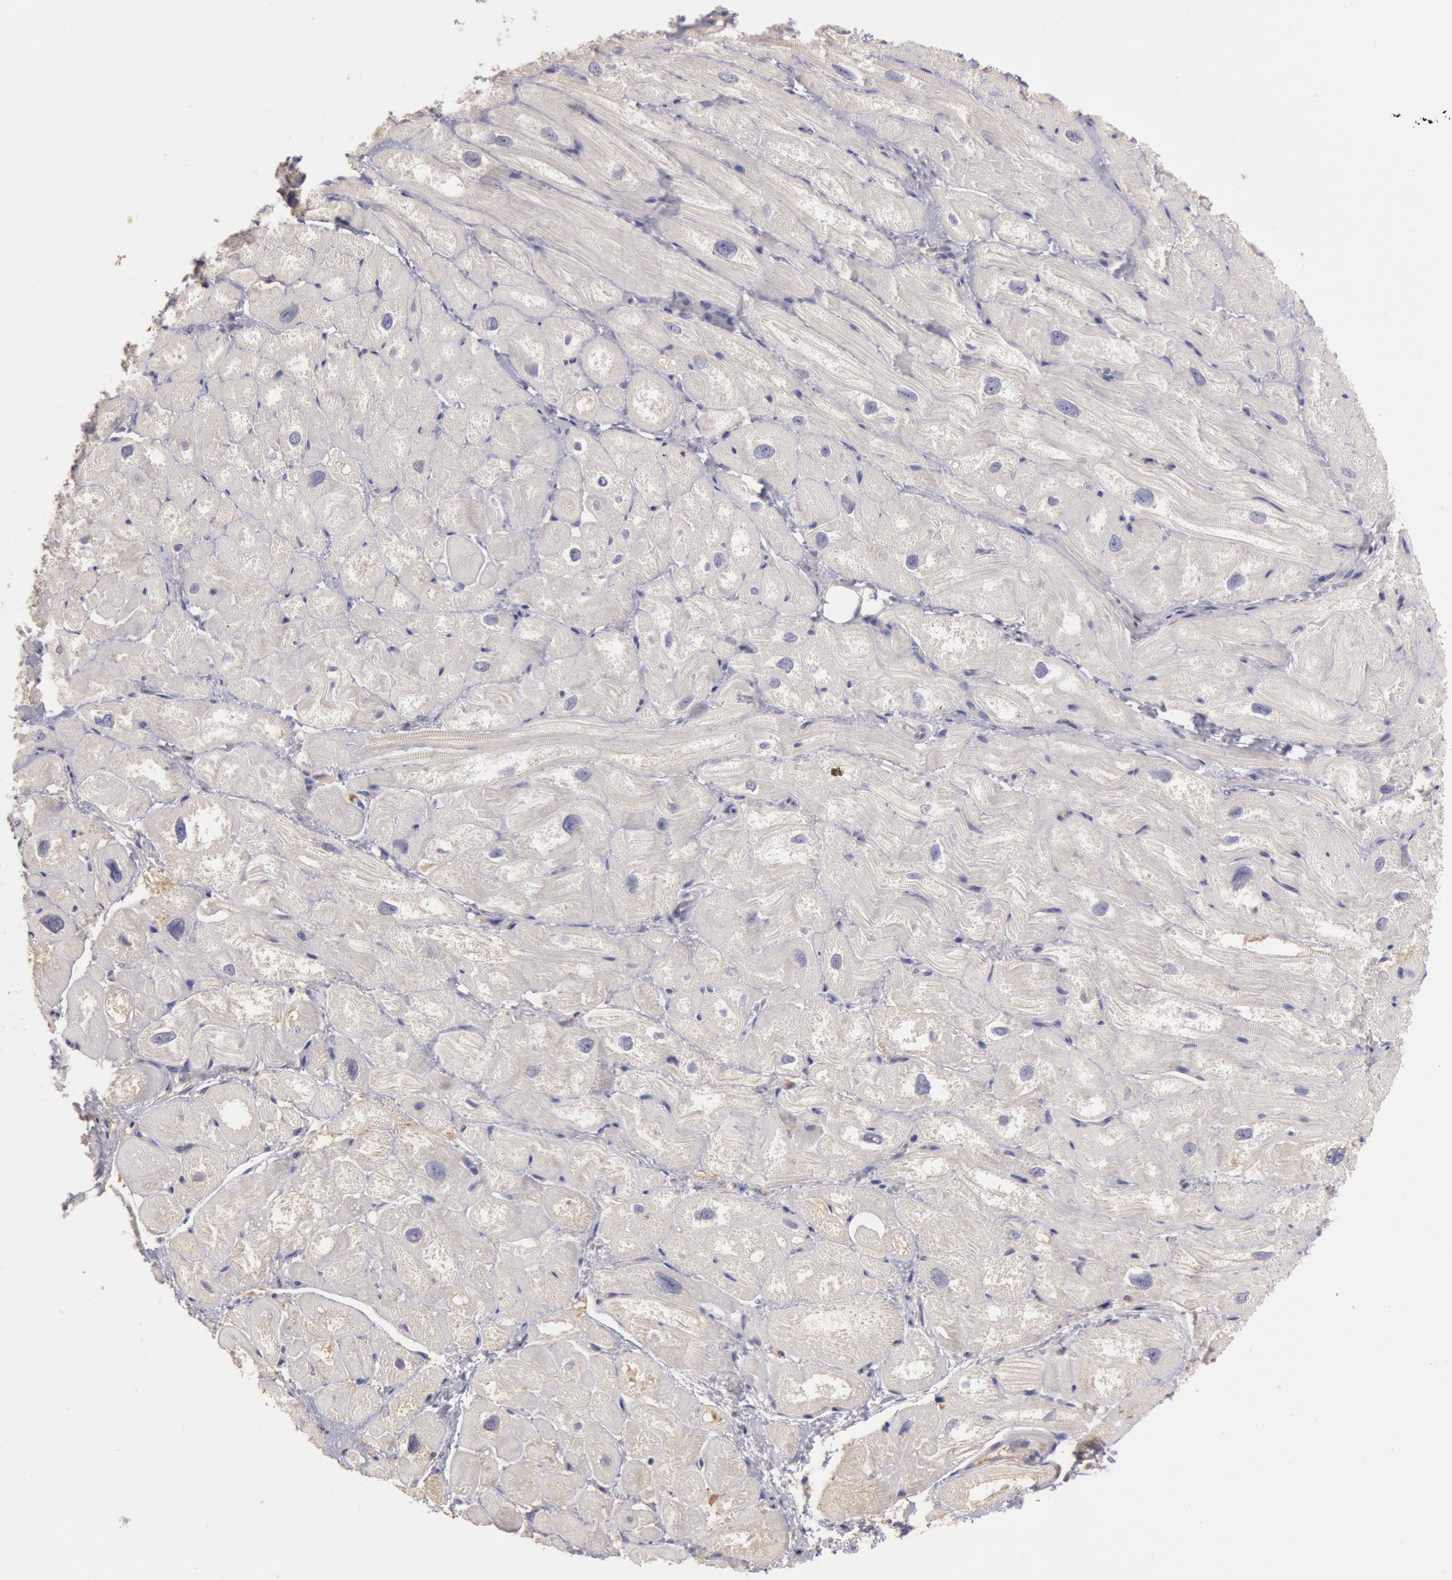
{"staining": {"intensity": "negative", "quantity": "none", "location": "none"}, "tissue": "heart muscle", "cell_type": "Cardiomyocytes", "image_type": "normal", "snomed": [{"axis": "morphology", "description": "Normal tissue, NOS"}, {"axis": "topography", "description": "Heart"}], "caption": "Immunohistochemical staining of normal heart muscle demonstrates no significant positivity in cardiomyocytes.", "gene": "C1R", "patient": {"sex": "male", "age": 49}}